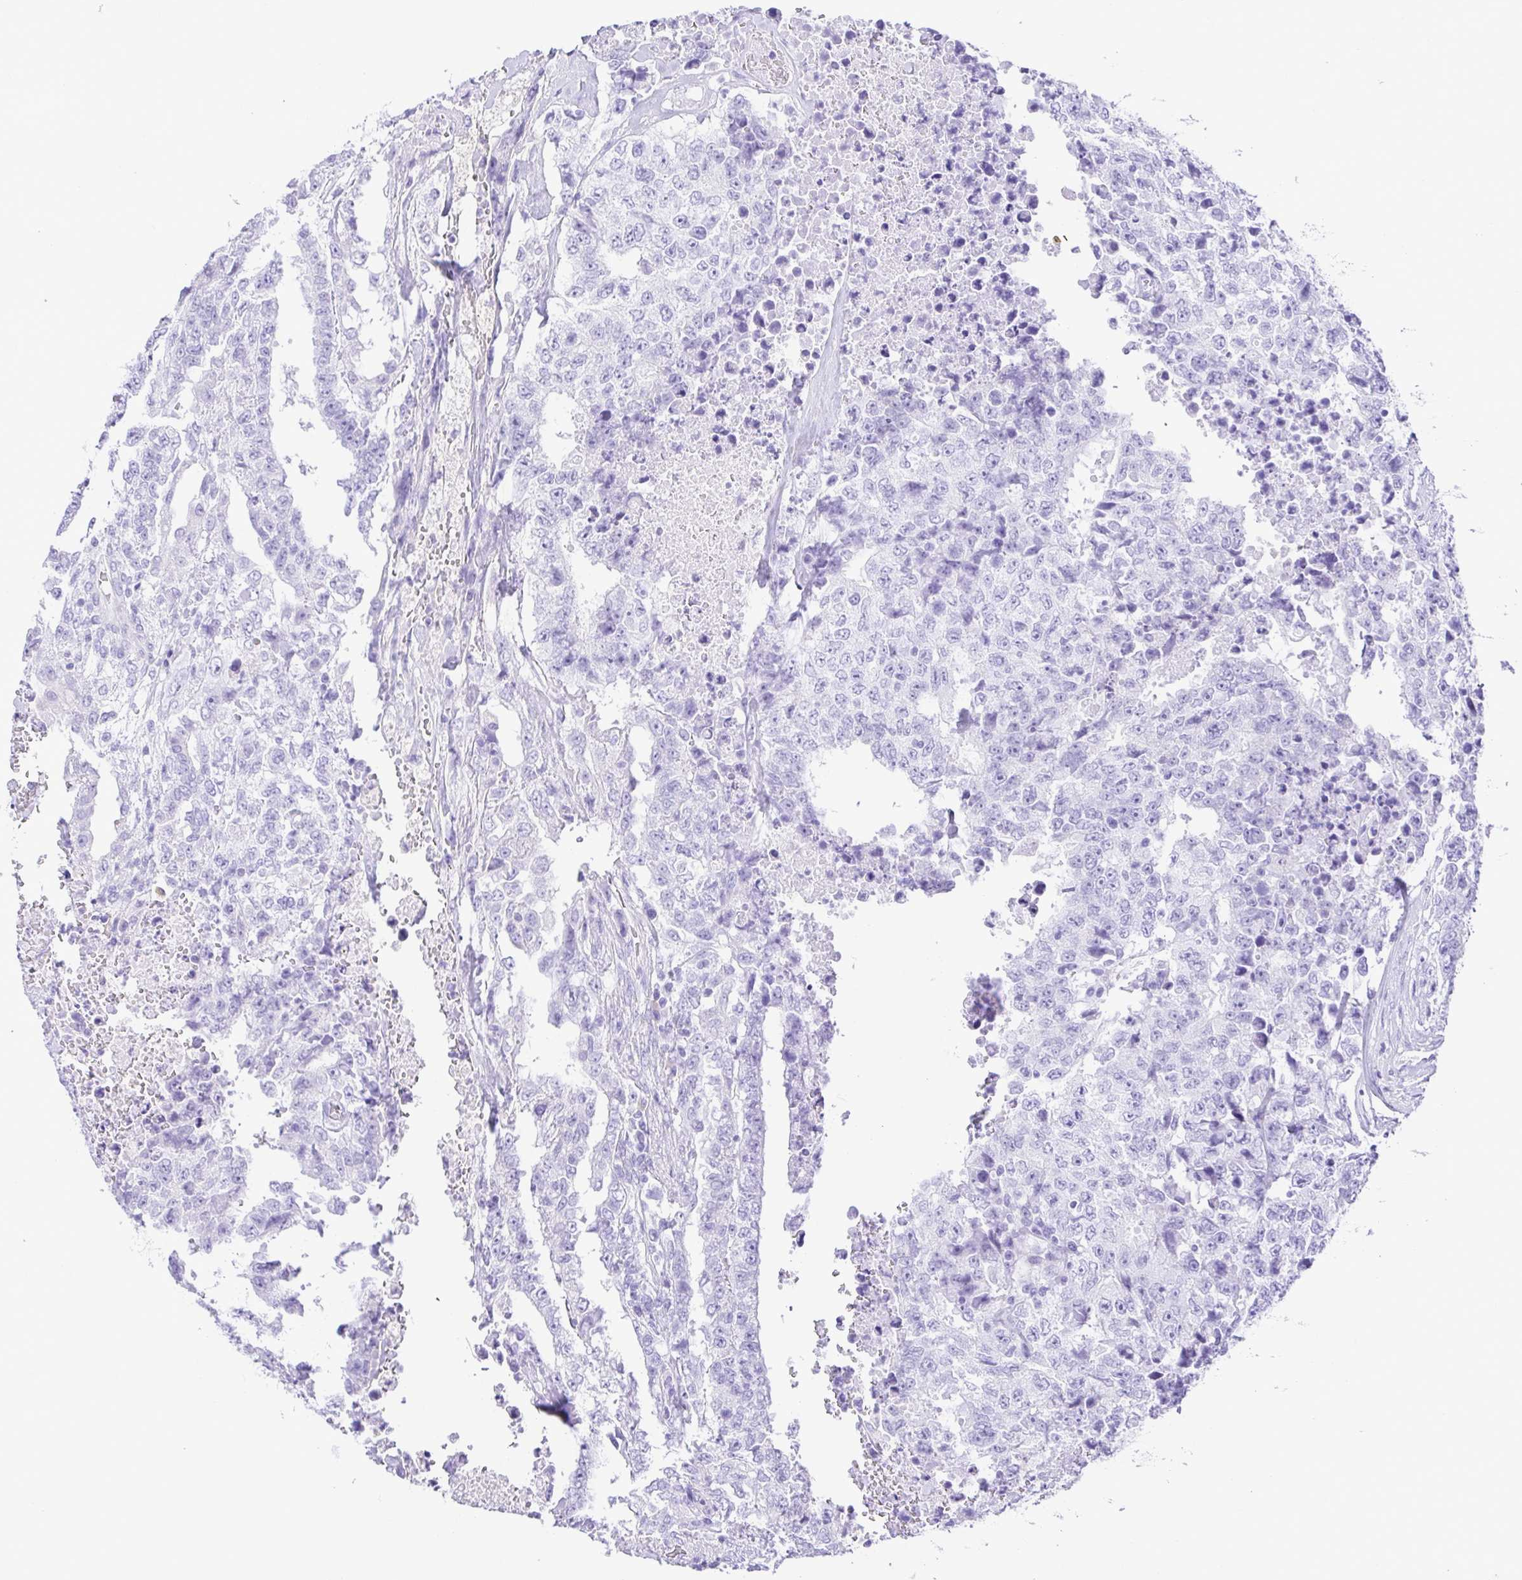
{"staining": {"intensity": "negative", "quantity": "none", "location": "none"}, "tissue": "testis cancer", "cell_type": "Tumor cells", "image_type": "cancer", "snomed": [{"axis": "morphology", "description": "Carcinoma, Embryonal, NOS"}, {"axis": "topography", "description": "Testis"}], "caption": "Immunohistochemistry (IHC) histopathology image of neoplastic tissue: testis cancer (embryonal carcinoma) stained with DAB (3,3'-diaminobenzidine) exhibits no significant protein expression in tumor cells.", "gene": "PAK3", "patient": {"sex": "male", "age": 24}}